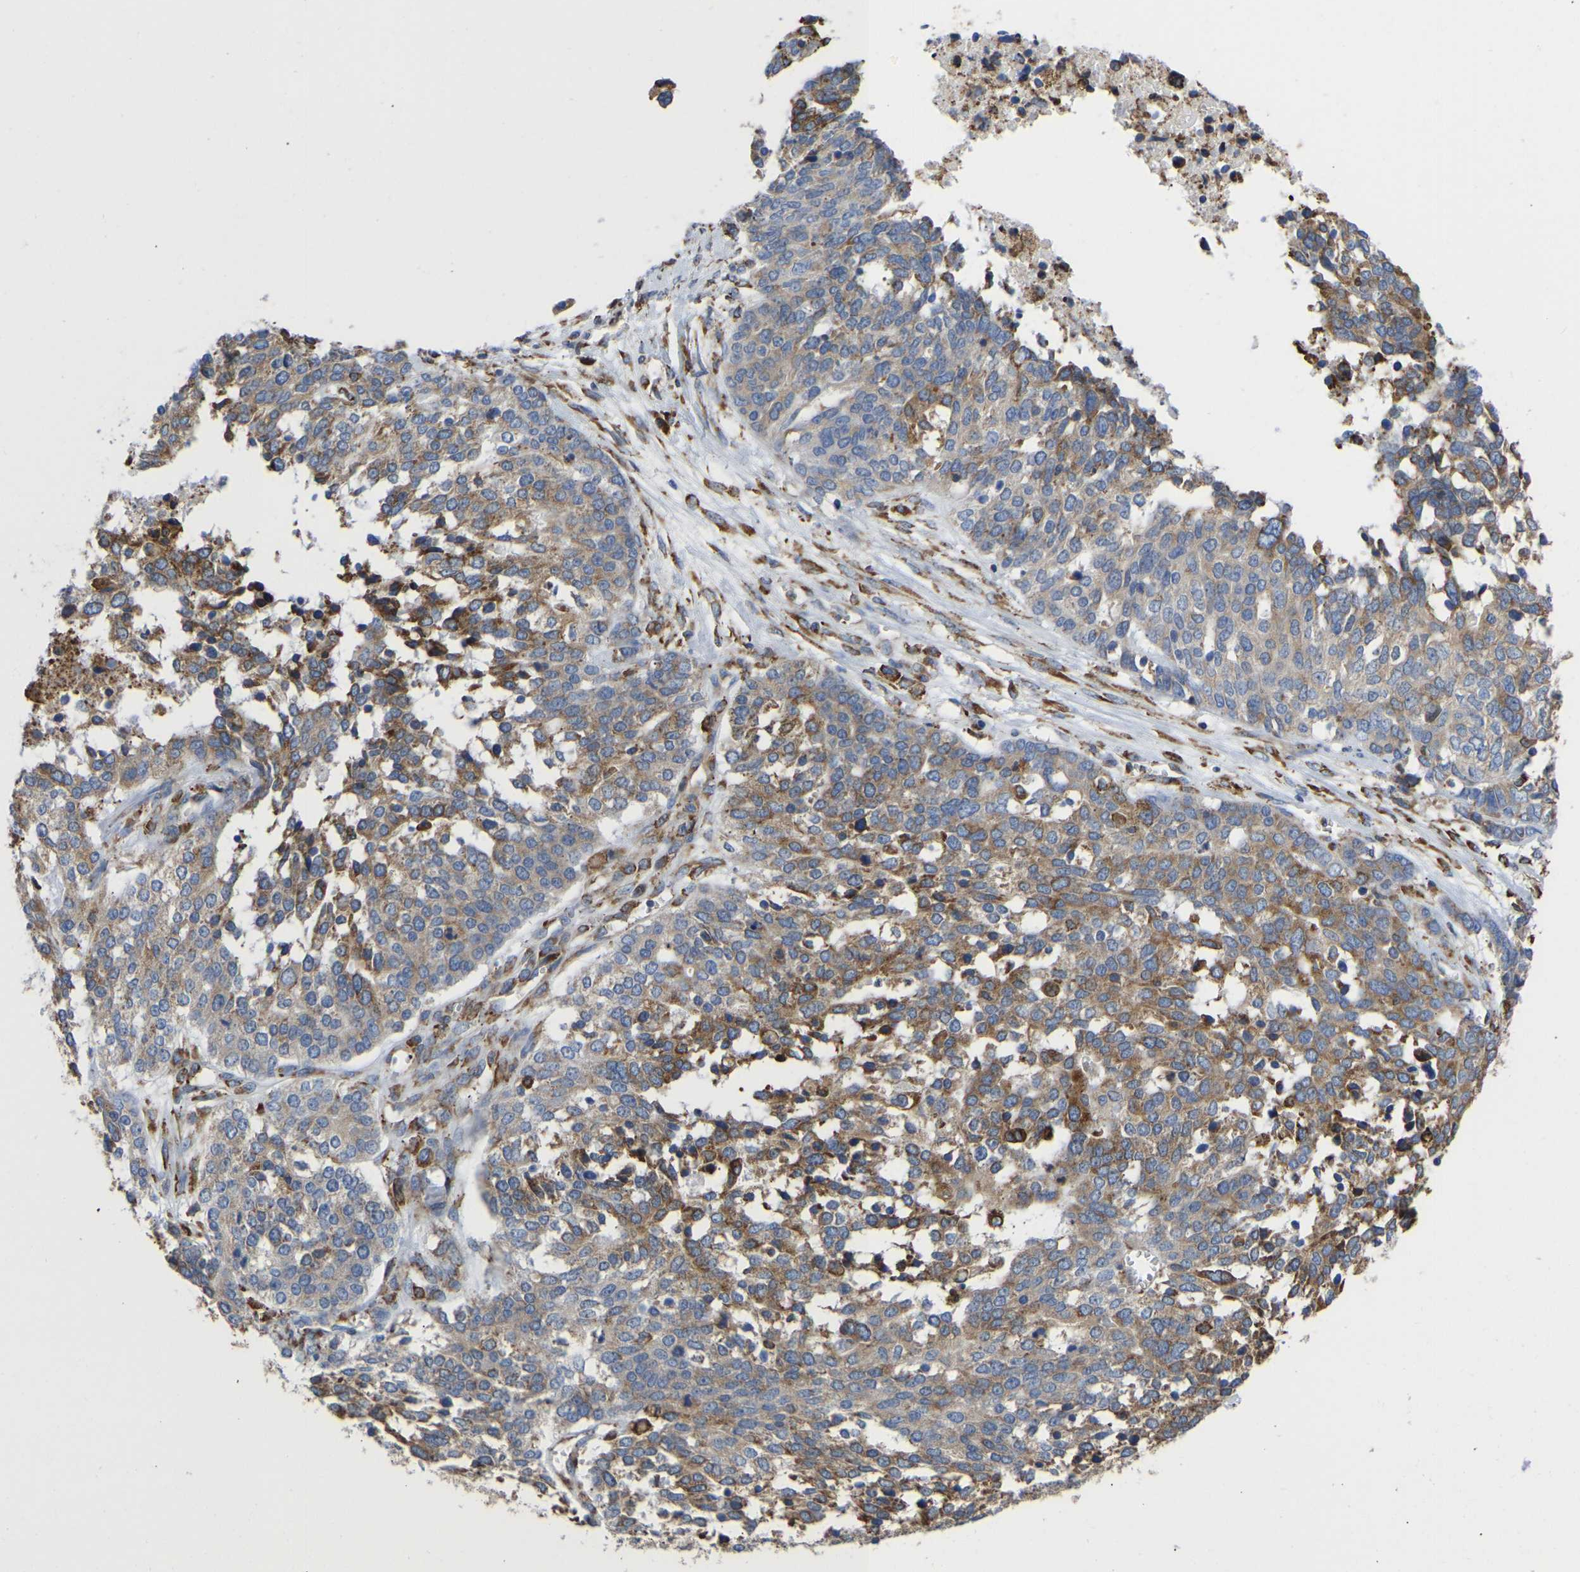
{"staining": {"intensity": "moderate", "quantity": ">75%", "location": "cytoplasmic/membranous"}, "tissue": "ovarian cancer", "cell_type": "Tumor cells", "image_type": "cancer", "snomed": [{"axis": "morphology", "description": "Cystadenocarcinoma, serous, NOS"}, {"axis": "topography", "description": "Ovary"}], "caption": "A micrograph of ovarian cancer stained for a protein reveals moderate cytoplasmic/membranous brown staining in tumor cells.", "gene": "P4HB", "patient": {"sex": "female", "age": 44}}